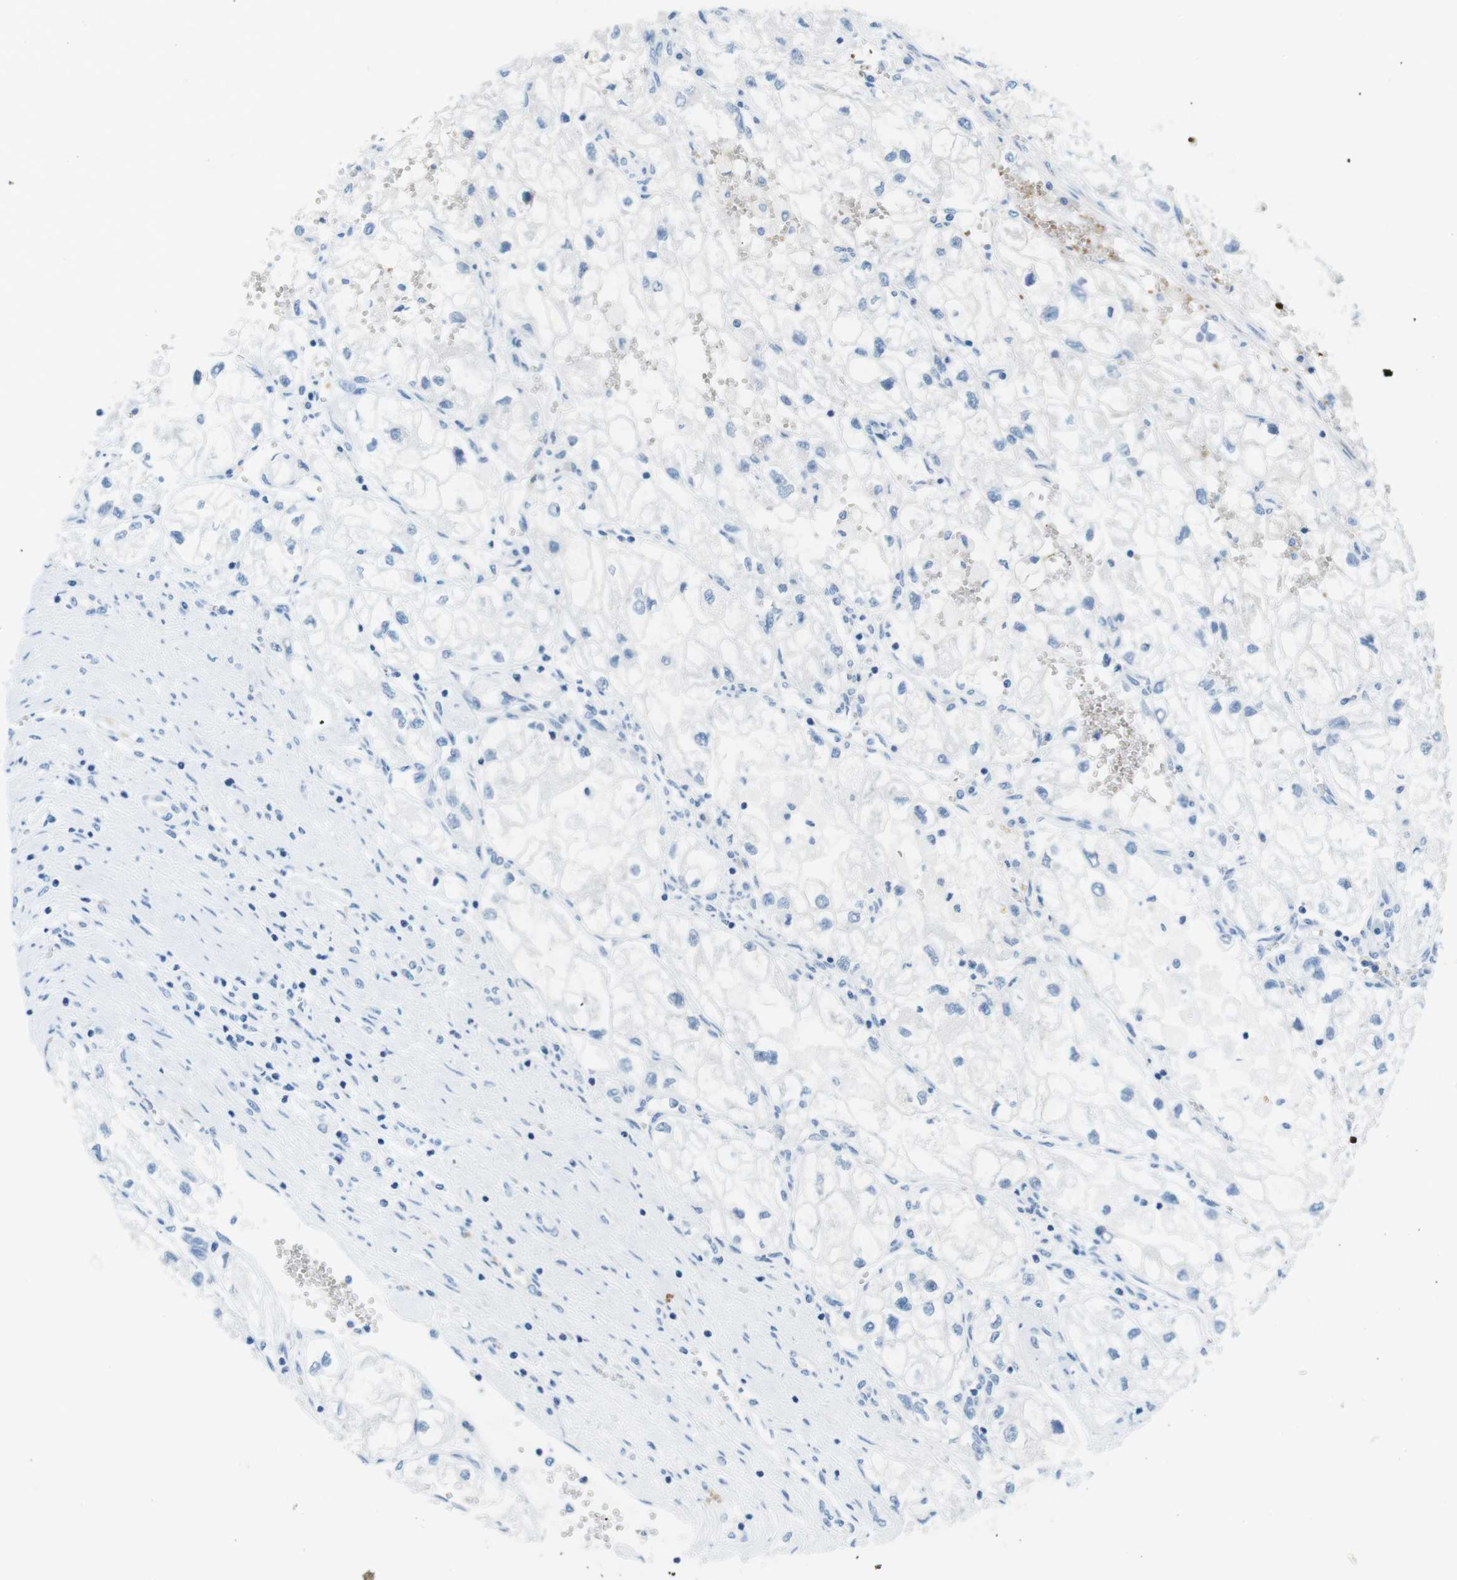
{"staining": {"intensity": "negative", "quantity": "none", "location": "none"}, "tissue": "renal cancer", "cell_type": "Tumor cells", "image_type": "cancer", "snomed": [{"axis": "morphology", "description": "Adenocarcinoma, NOS"}, {"axis": "topography", "description": "Kidney"}], "caption": "Tumor cells are negative for protein expression in human renal cancer.", "gene": "TFAP2C", "patient": {"sex": "female", "age": 70}}